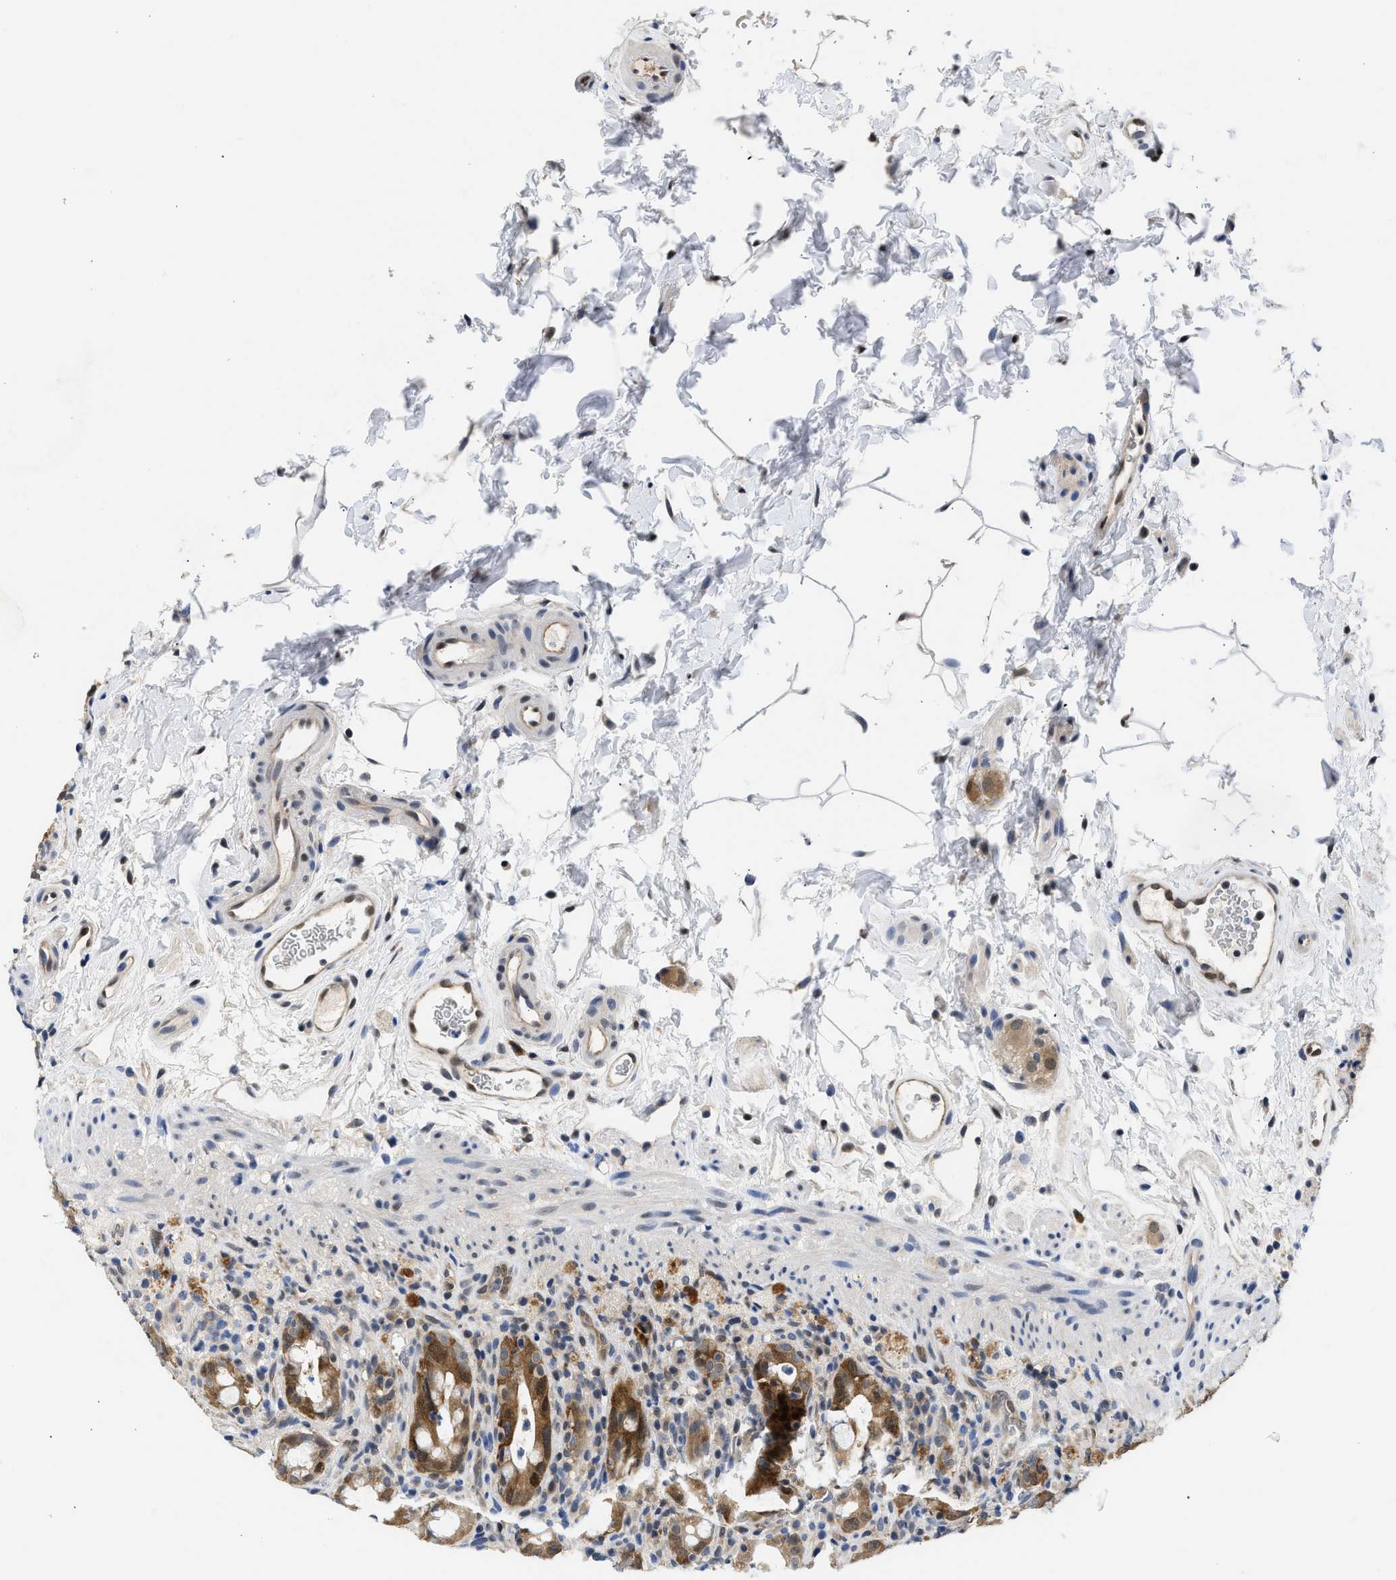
{"staining": {"intensity": "moderate", "quantity": "25%-75%", "location": "cytoplasmic/membranous"}, "tissue": "rectum", "cell_type": "Glandular cells", "image_type": "normal", "snomed": [{"axis": "morphology", "description": "Normal tissue, NOS"}, {"axis": "topography", "description": "Rectum"}], "caption": "Immunohistochemistry (DAB (3,3'-diaminobenzidine)) staining of normal human rectum reveals moderate cytoplasmic/membranous protein positivity in about 25%-75% of glandular cells. The protein of interest is stained brown, and the nuclei are stained in blue (DAB (3,3'-diaminobenzidine) IHC with brightfield microscopy, high magnification).", "gene": "XPO5", "patient": {"sex": "male", "age": 44}}